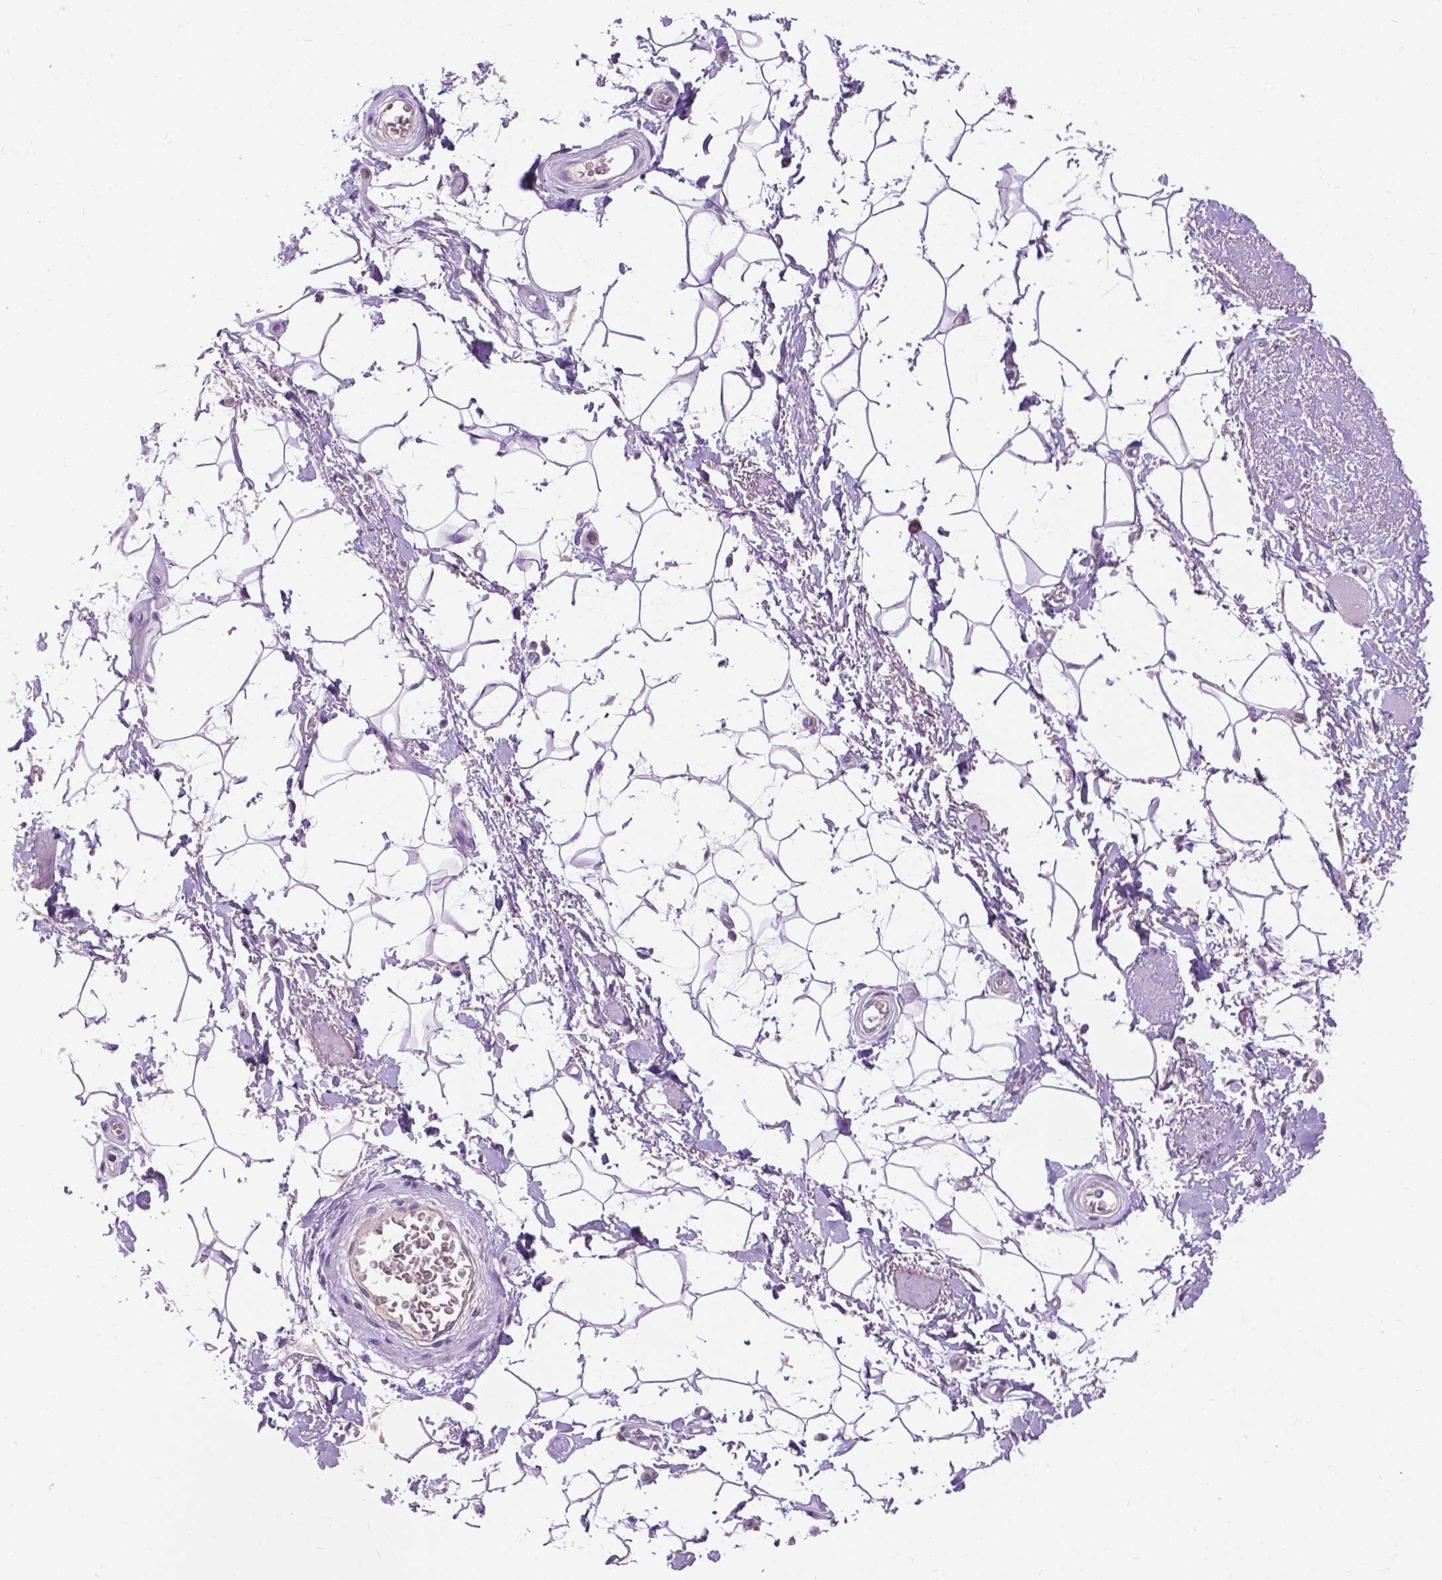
{"staining": {"intensity": "negative", "quantity": "none", "location": "none"}, "tissue": "adipose tissue", "cell_type": "Adipocytes", "image_type": "normal", "snomed": [{"axis": "morphology", "description": "Normal tissue, NOS"}, {"axis": "topography", "description": "Anal"}, {"axis": "topography", "description": "Peripheral nerve tissue"}], "caption": "IHC photomicrograph of benign human adipose tissue stained for a protein (brown), which demonstrates no staining in adipocytes.", "gene": "NOXO1", "patient": {"sex": "male", "age": 51}}